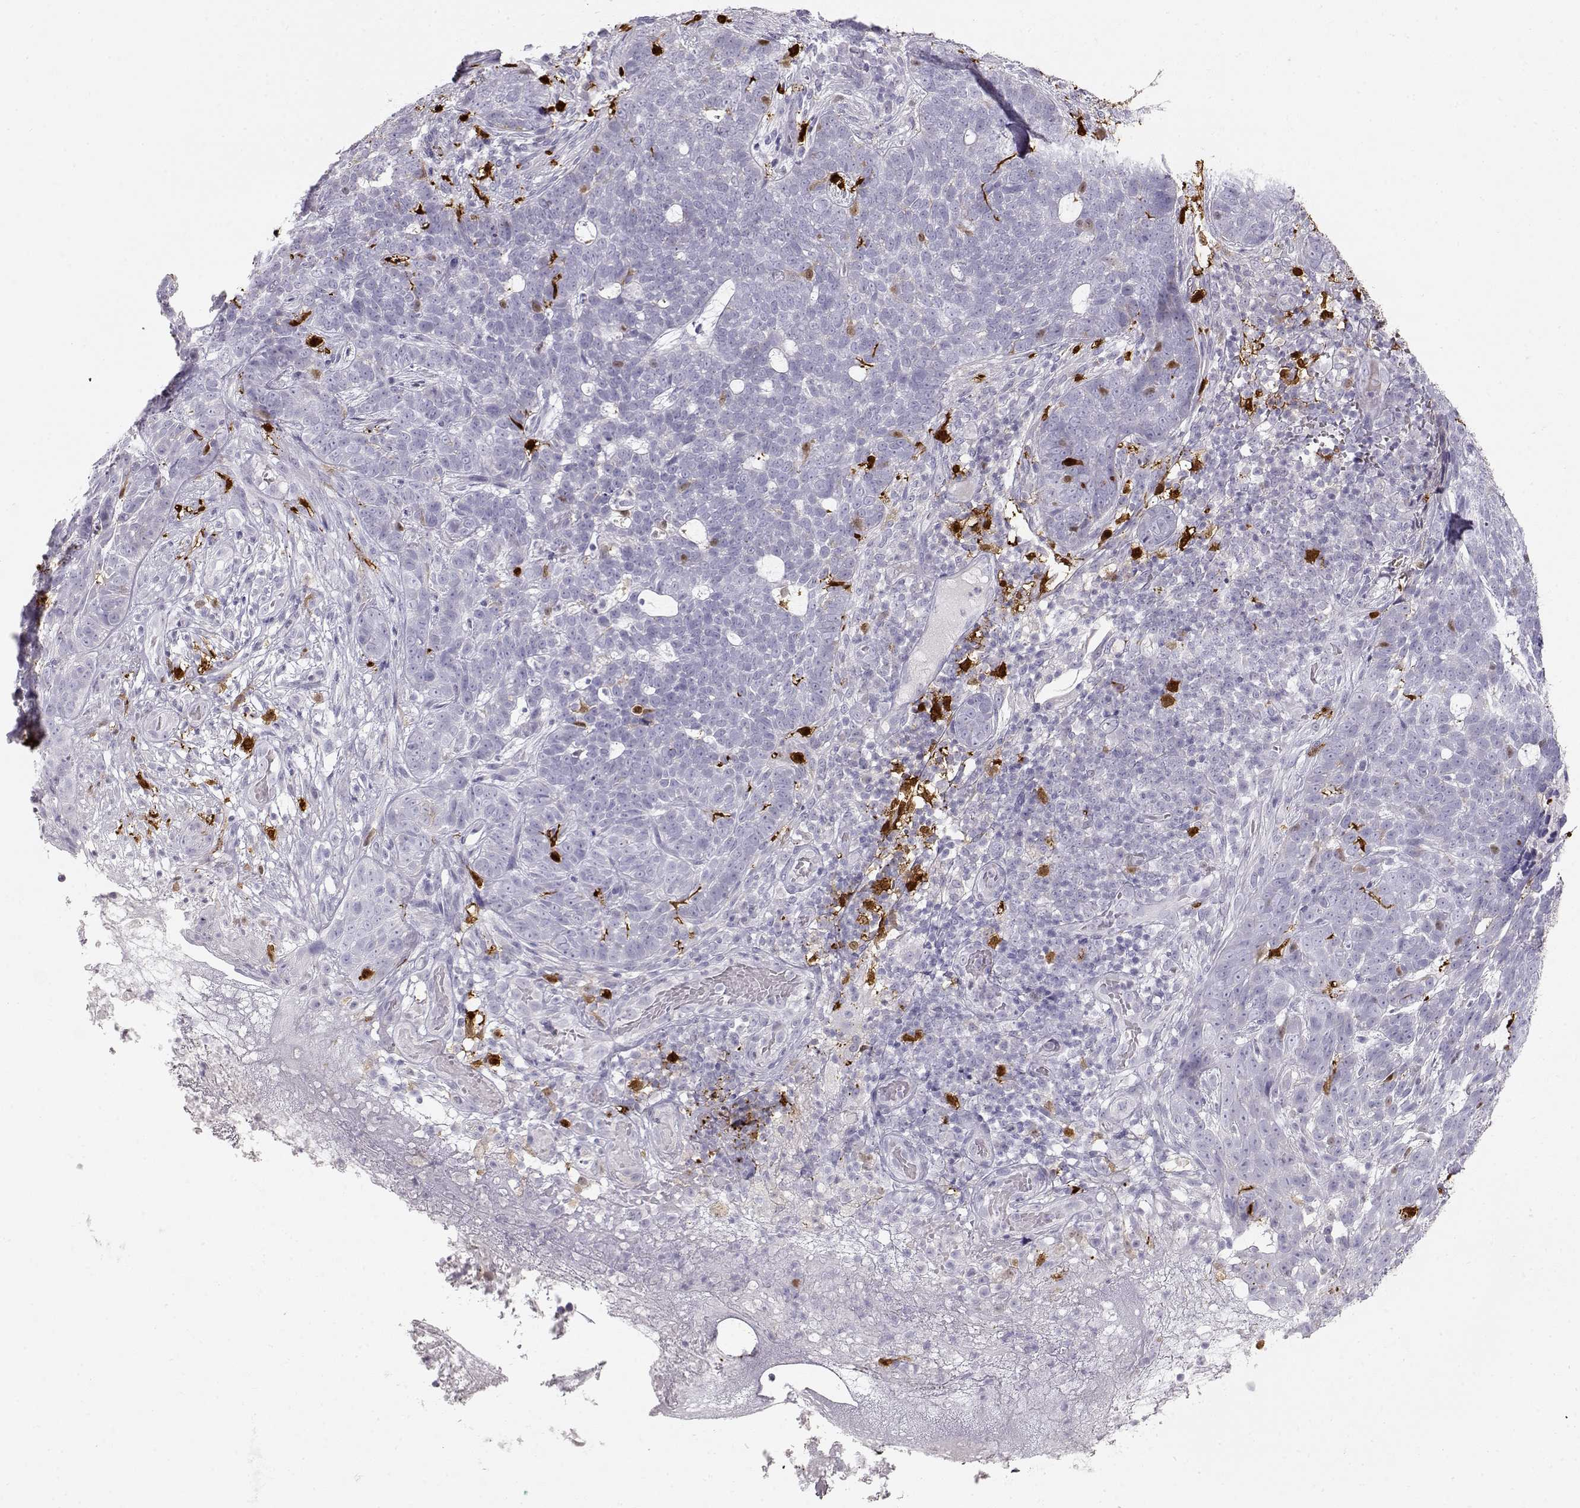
{"staining": {"intensity": "negative", "quantity": "none", "location": "none"}, "tissue": "skin cancer", "cell_type": "Tumor cells", "image_type": "cancer", "snomed": [{"axis": "morphology", "description": "Basal cell carcinoma"}, {"axis": "topography", "description": "Skin"}], "caption": "Human basal cell carcinoma (skin) stained for a protein using immunohistochemistry (IHC) displays no expression in tumor cells.", "gene": "S100B", "patient": {"sex": "female", "age": 69}}